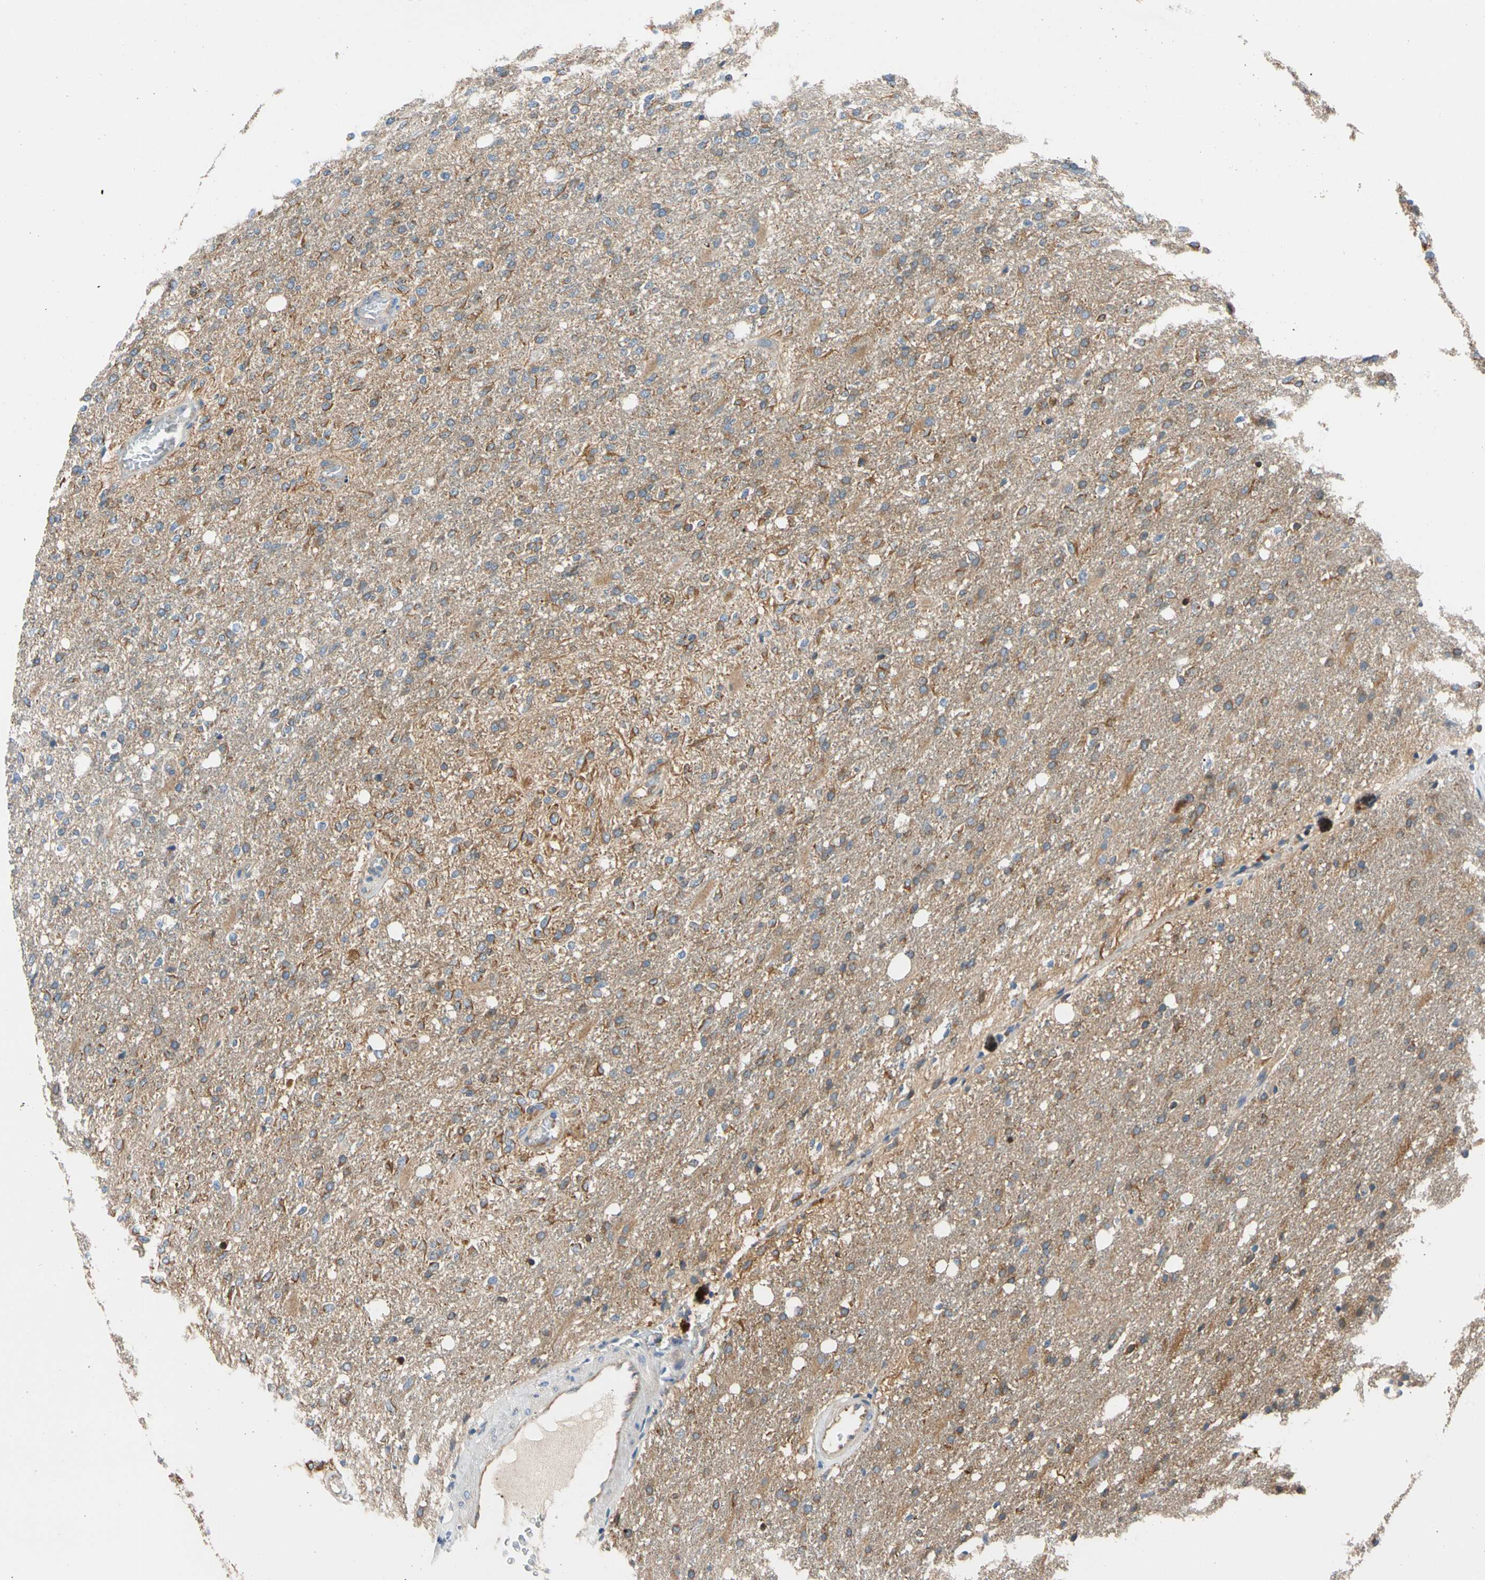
{"staining": {"intensity": "moderate", "quantity": ">75%", "location": "cytoplasmic/membranous"}, "tissue": "glioma", "cell_type": "Tumor cells", "image_type": "cancer", "snomed": [{"axis": "morphology", "description": "Normal tissue, NOS"}, {"axis": "morphology", "description": "Glioma, malignant, High grade"}, {"axis": "topography", "description": "Cerebral cortex"}], "caption": "A histopathology image of human malignant glioma (high-grade) stained for a protein reveals moderate cytoplasmic/membranous brown staining in tumor cells.", "gene": "GPHN", "patient": {"sex": "male", "age": 77}}